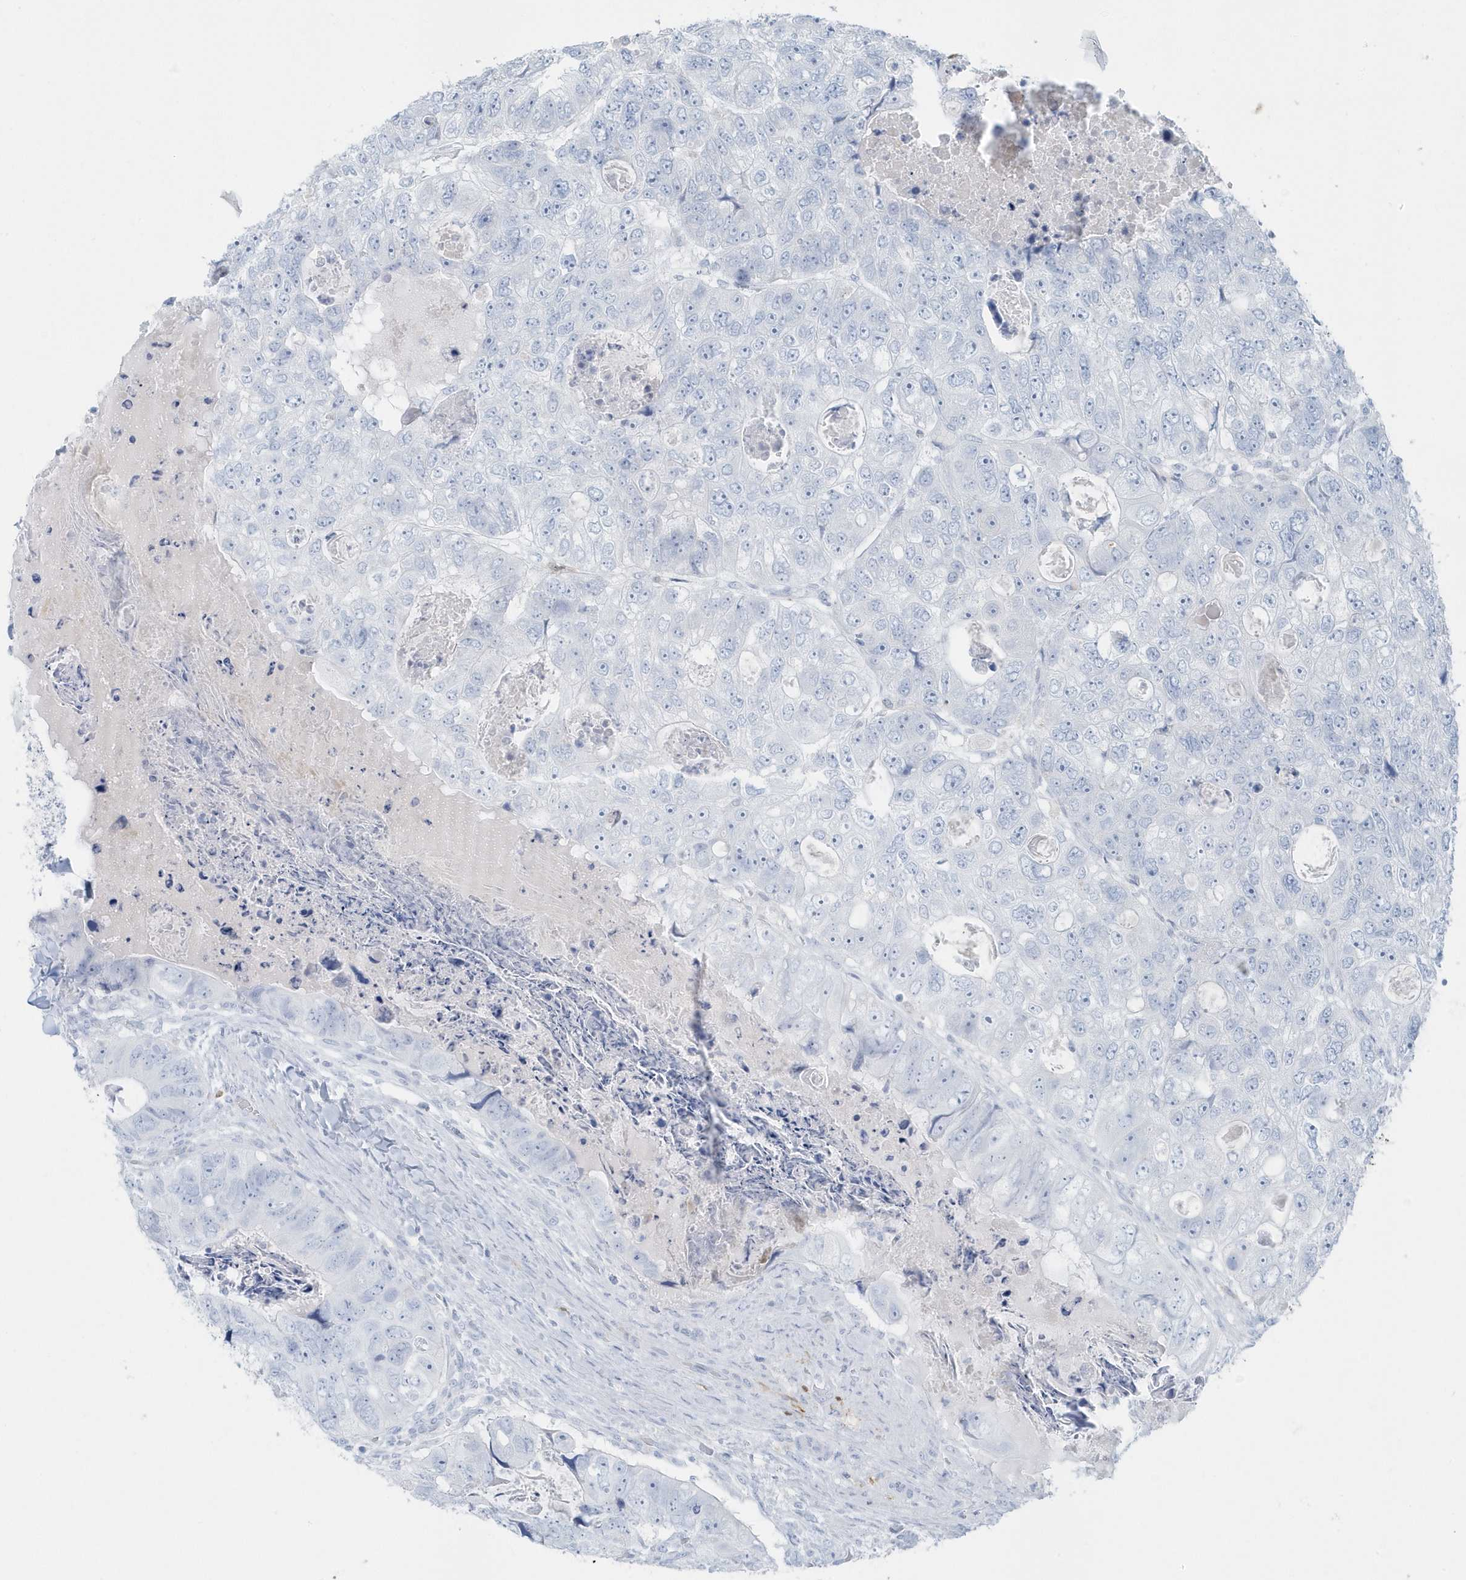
{"staining": {"intensity": "negative", "quantity": "none", "location": "none"}, "tissue": "colorectal cancer", "cell_type": "Tumor cells", "image_type": "cancer", "snomed": [{"axis": "morphology", "description": "Adenocarcinoma, NOS"}, {"axis": "topography", "description": "Rectum"}], "caption": "High magnification brightfield microscopy of colorectal cancer stained with DAB (brown) and counterstained with hematoxylin (blue): tumor cells show no significant expression. (DAB IHC, high magnification).", "gene": "FAM98A", "patient": {"sex": "male", "age": 59}}